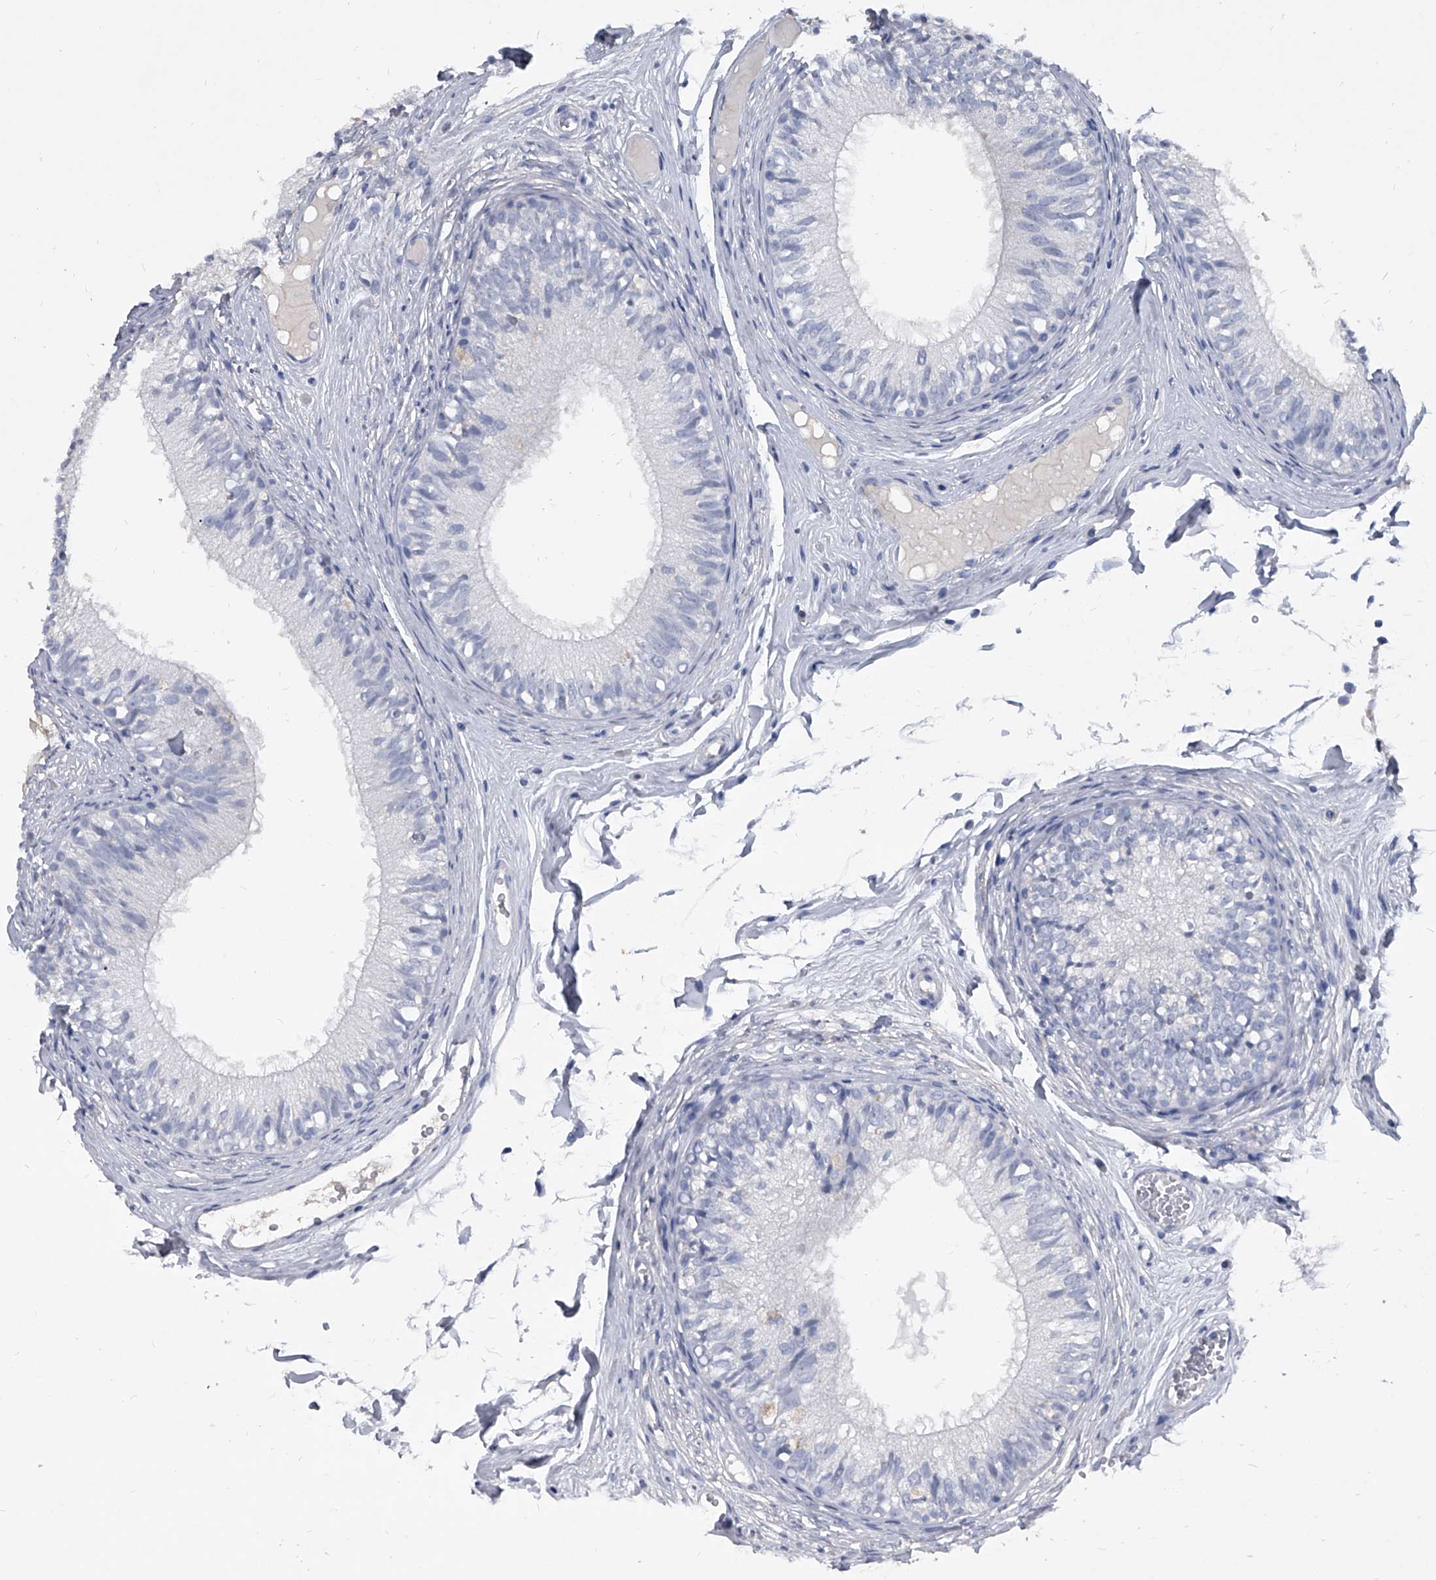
{"staining": {"intensity": "negative", "quantity": "none", "location": "none"}, "tissue": "epididymis", "cell_type": "Glandular cells", "image_type": "normal", "snomed": [{"axis": "morphology", "description": "Normal tissue, NOS"}, {"axis": "morphology", "description": "Seminoma in situ"}, {"axis": "topography", "description": "Testis"}, {"axis": "topography", "description": "Epididymis"}], "caption": "Micrograph shows no significant protein expression in glandular cells of benign epididymis. (DAB (3,3'-diaminobenzidine) immunohistochemistry visualized using brightfield microscopy, high magnification).", "gene": "BCAS1", "patient": {"sex": "male", "age": 28}}